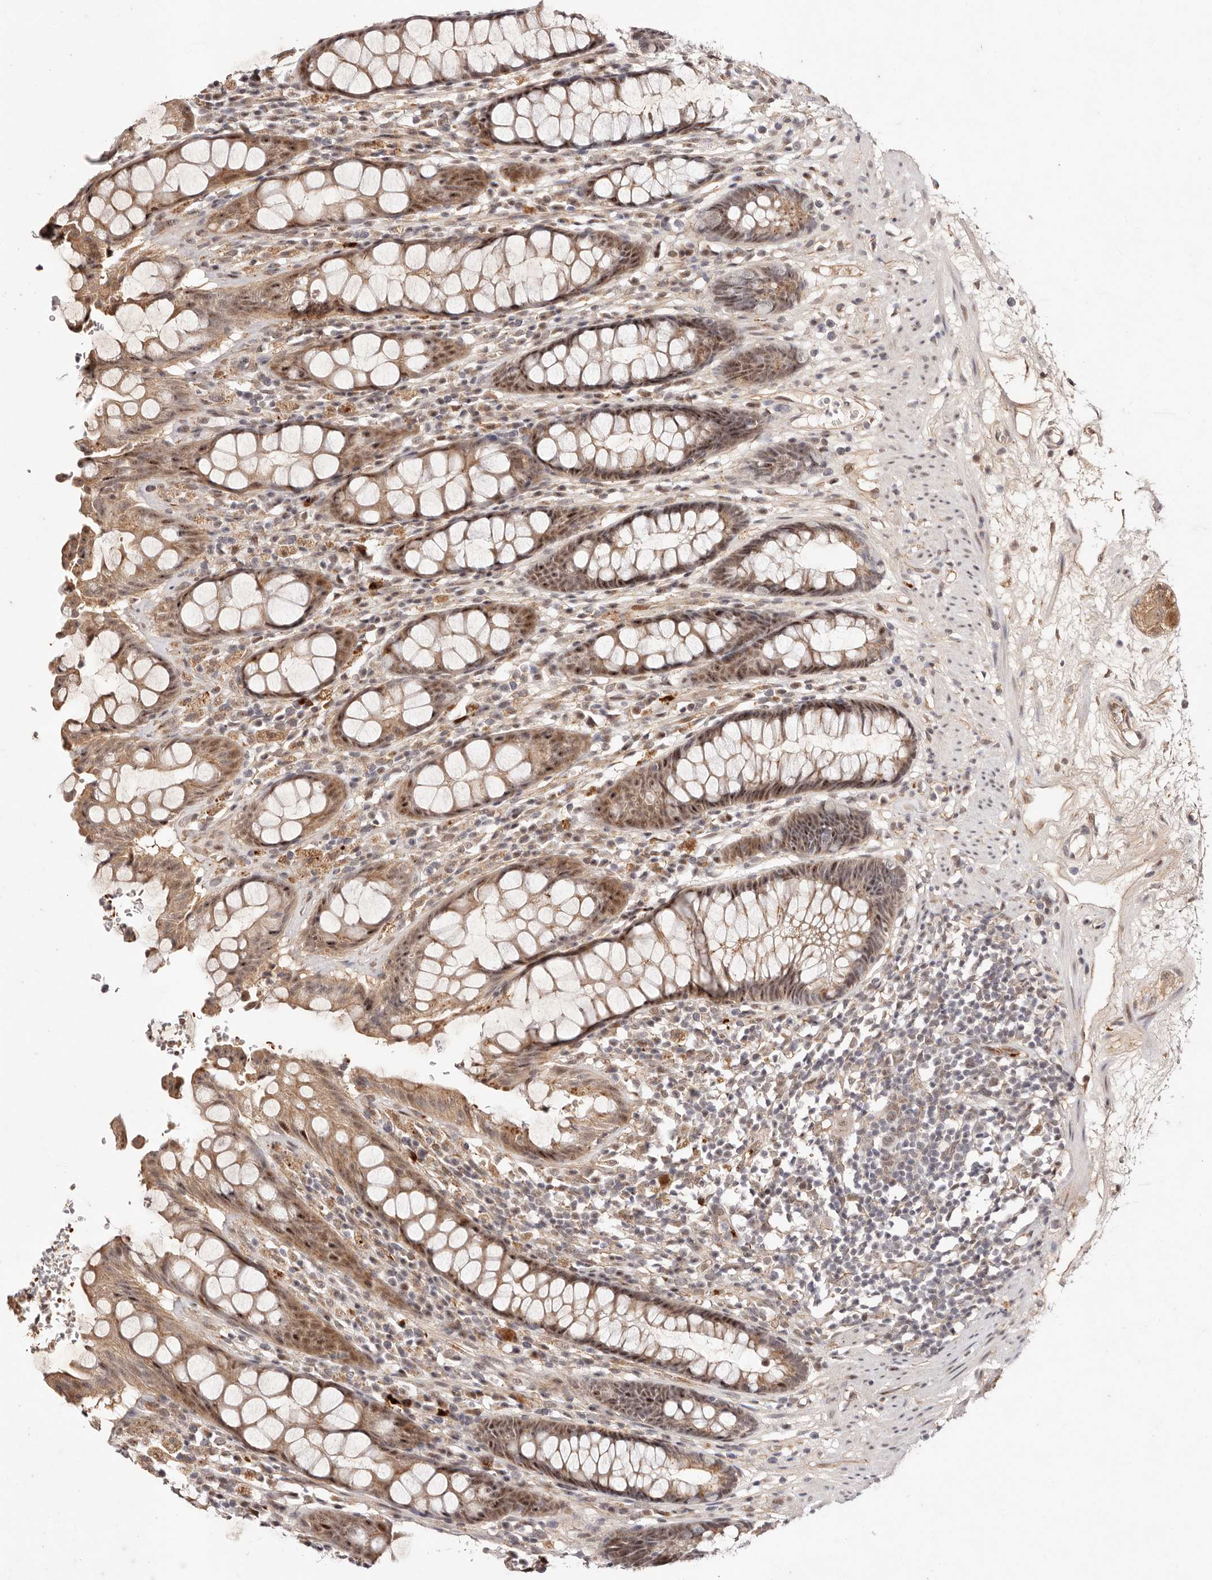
{"staining": {"intensity": "moderate", "quantity": ">75%", "location": "cytoplasmic/membranous,nuclear"}, "tissue": "rectum", "cell_type": "Glandular cells", "image_type": "normal", "snomed": [{"axis": "morphology", "description": "Normal tissue, NOS"}, {"axis": "topography", "description": "Rectum"}], "caption": "Protein expression analysis of normal rectum demonstrates moderate cytoplasmic/membranous,nuclear positivity in about >75% of glandular cells. (DAB IHC, brown staining for protein, blue staining for nuclei).", "gene": "WRN", "patient": {"sex": "male", "age": 64}}